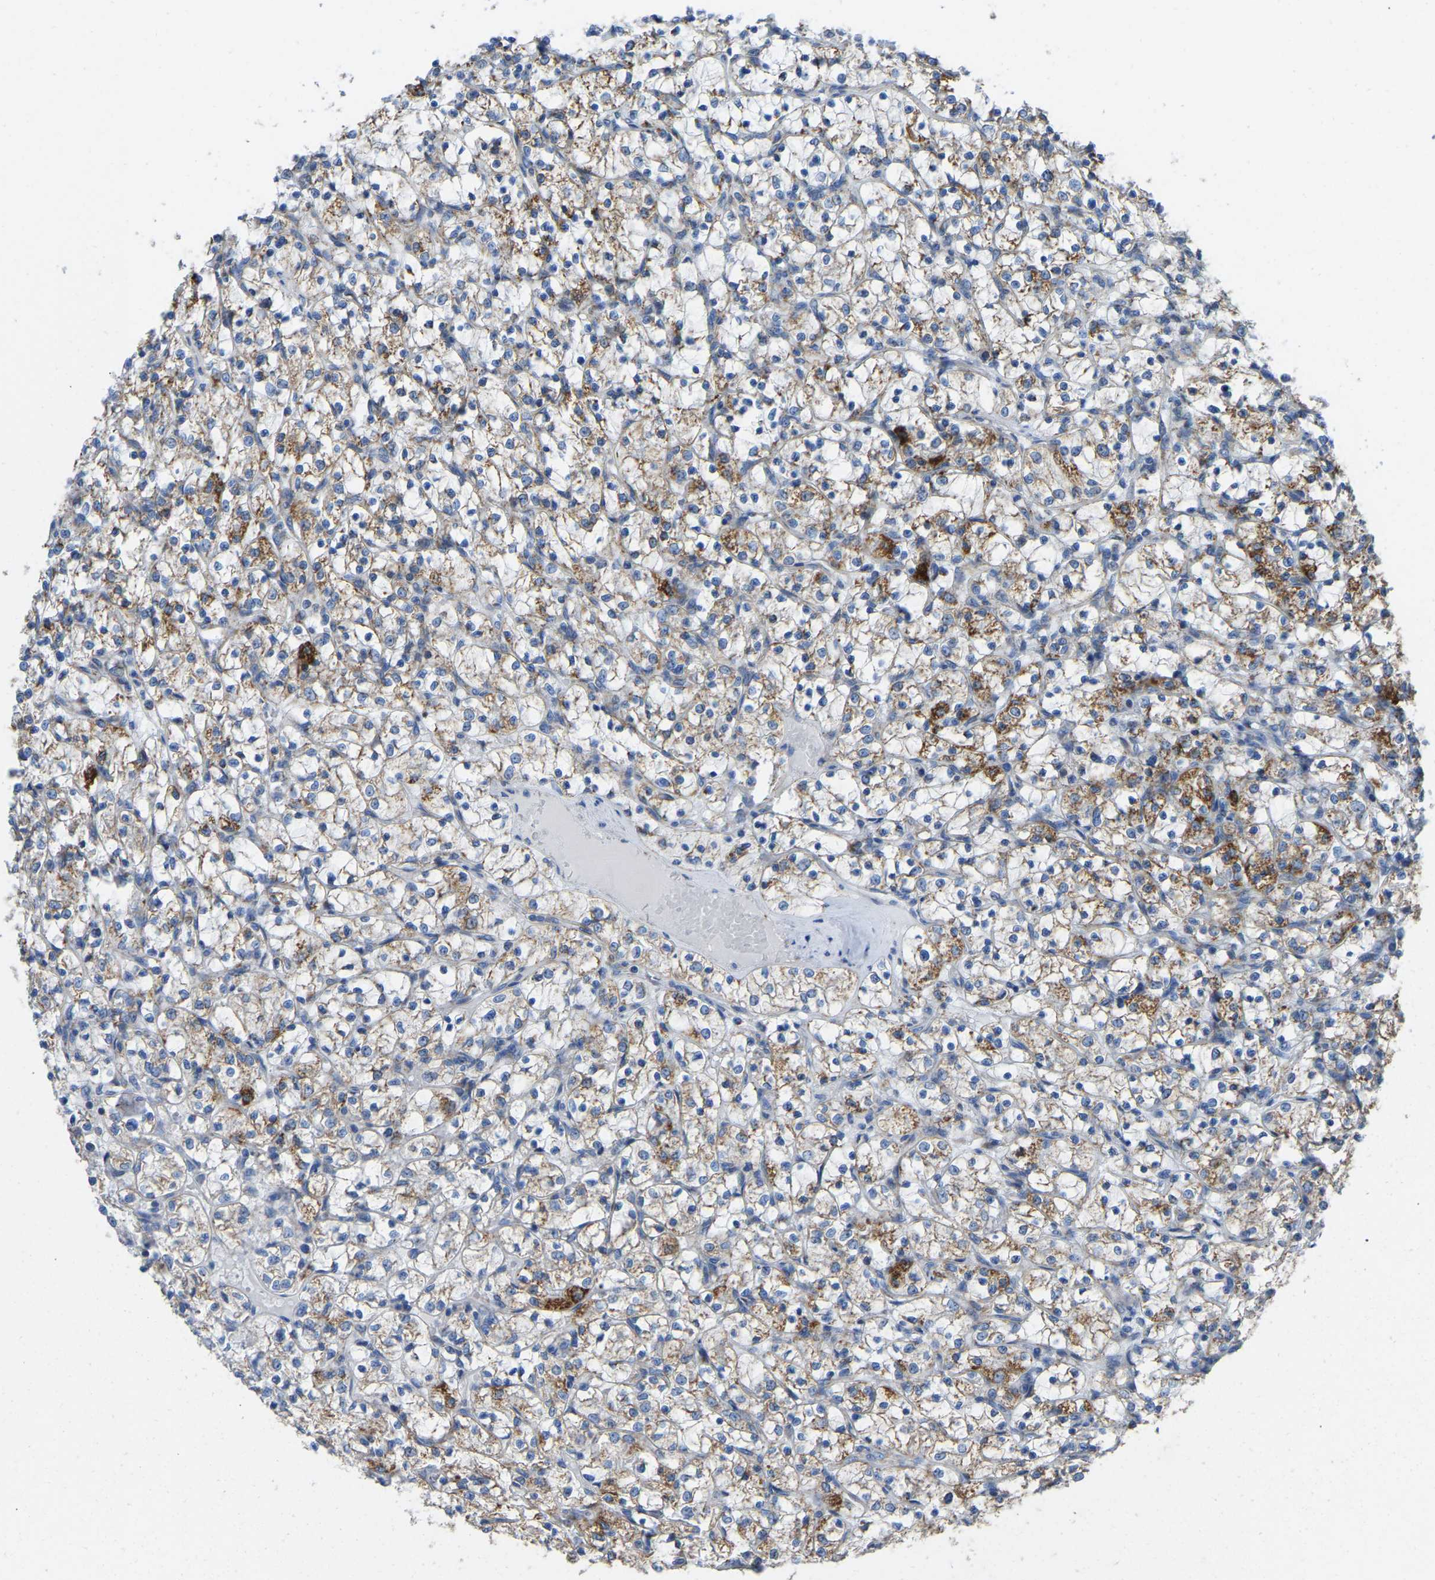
{"staining": {"intensity": "moderate", "quantity": ">75%", "location": "cytoplasmic/membranous"}, "tissue": "renal cancer", "cell_type": "Tumor cells", "image_type": "cancer", "snomed": [{"axis": "morphology", "description": "Adenocarcinoma, NOS"}, {"axis": "topography", "description": "Kidney"}], "caption": "A brown stain highlights moderate cytoplasmic/membranous staining of a protein in renal cancer tumor cells.", "gene": "ETFB", "patient": {"sex": "female", "age": 69}}